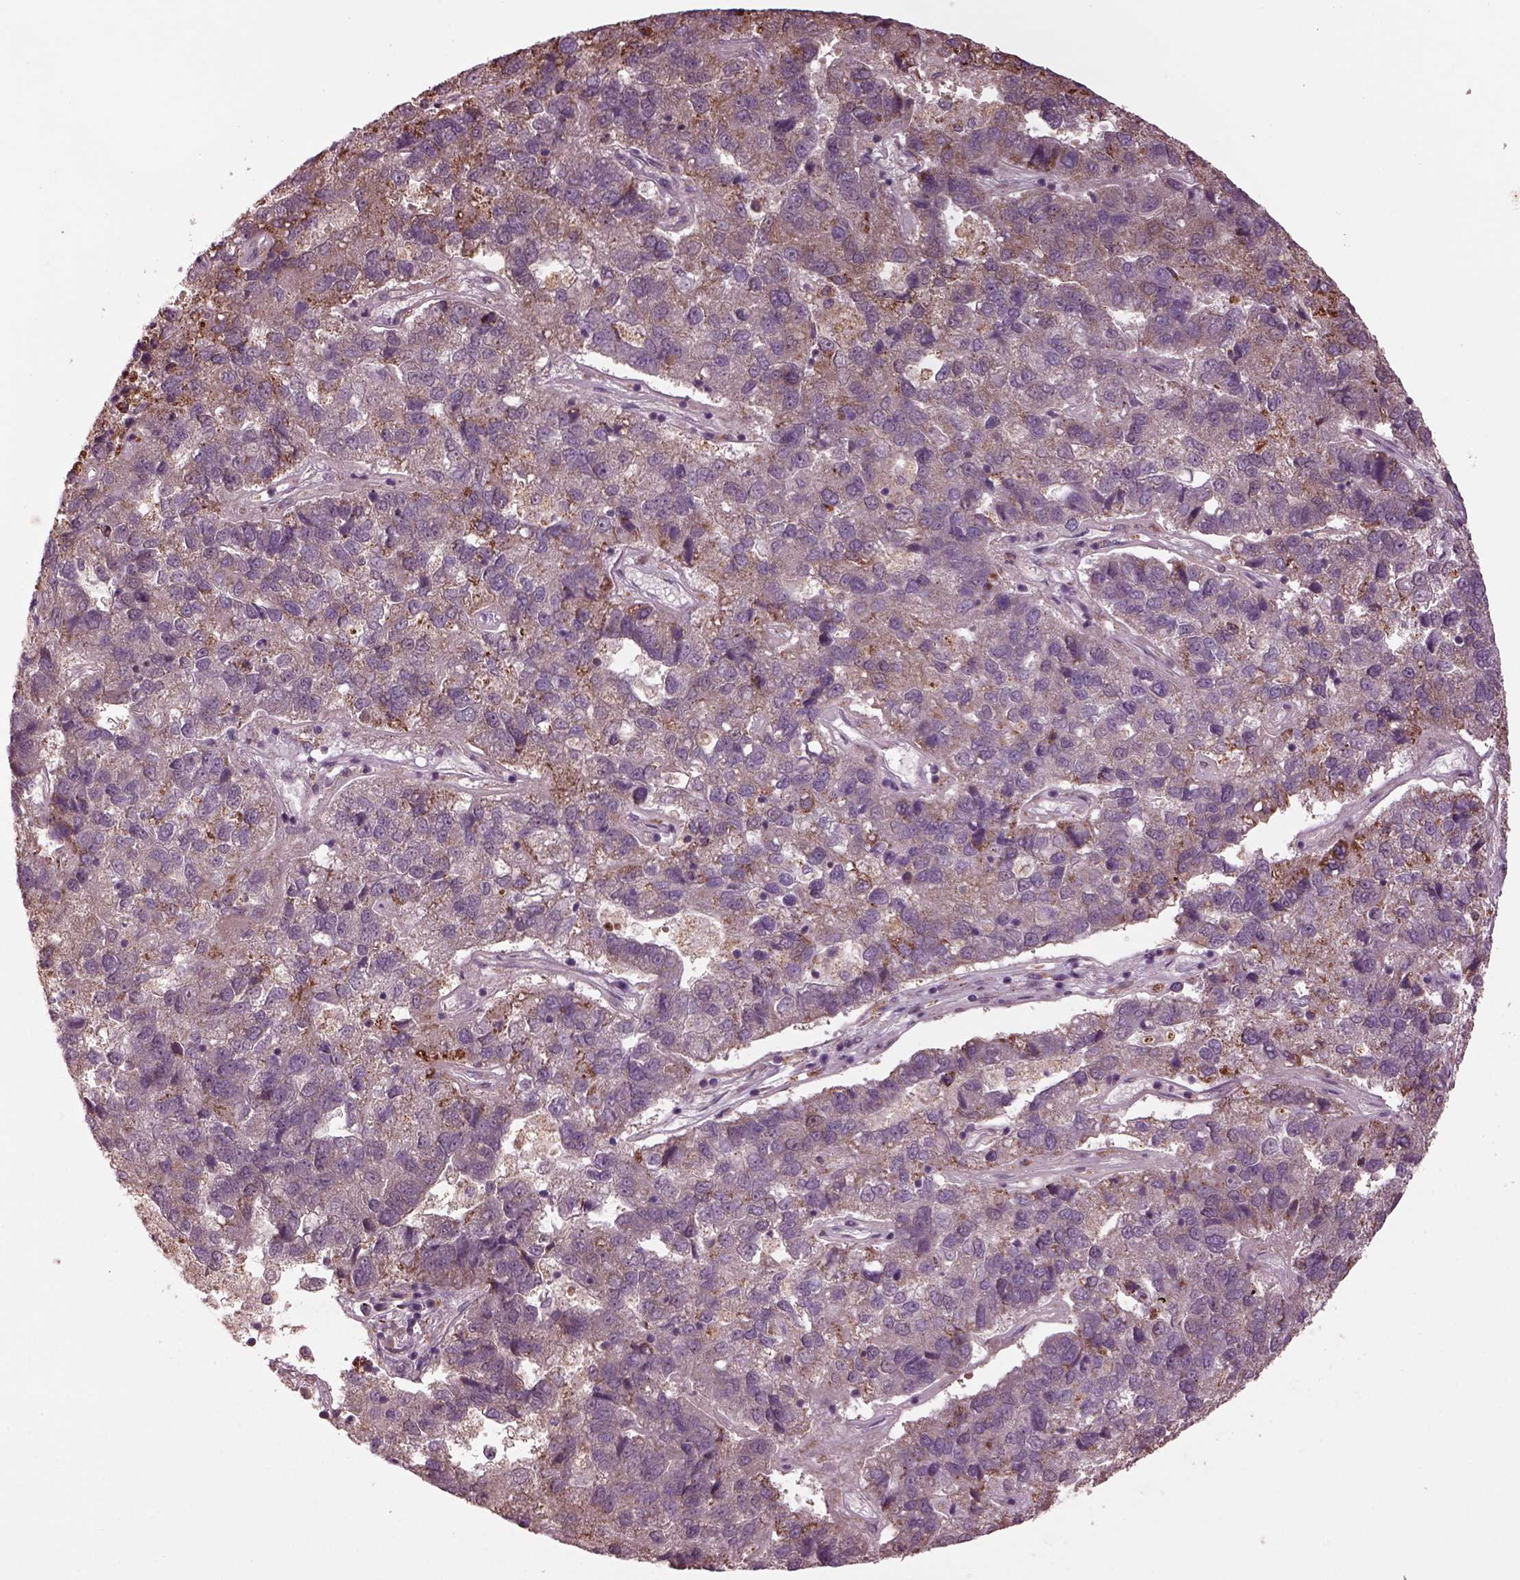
{"staining": {"intensity": "weak", "quantity": "25%-75%", "location": "cytoplasmic/membranous"}, "tissue": "pancreatic cancer", "cell_type": "Tumor cells", "image_type": "cancer", "snomed": [{"axis": "morphology", "description": "Adenocarcinoma, NOS"}, {"axis": "topography", "description": "Pancreas"}], "caption": "Immunohistochemical staining of adenocarcinoma (pancreatic) demonstrates low levels of weak cytoplasmic/membranous expression in approximately 25%-75% of tumor cells.", "gene": "TMEM254", "patient": {"sex": "female", "age": 61}}